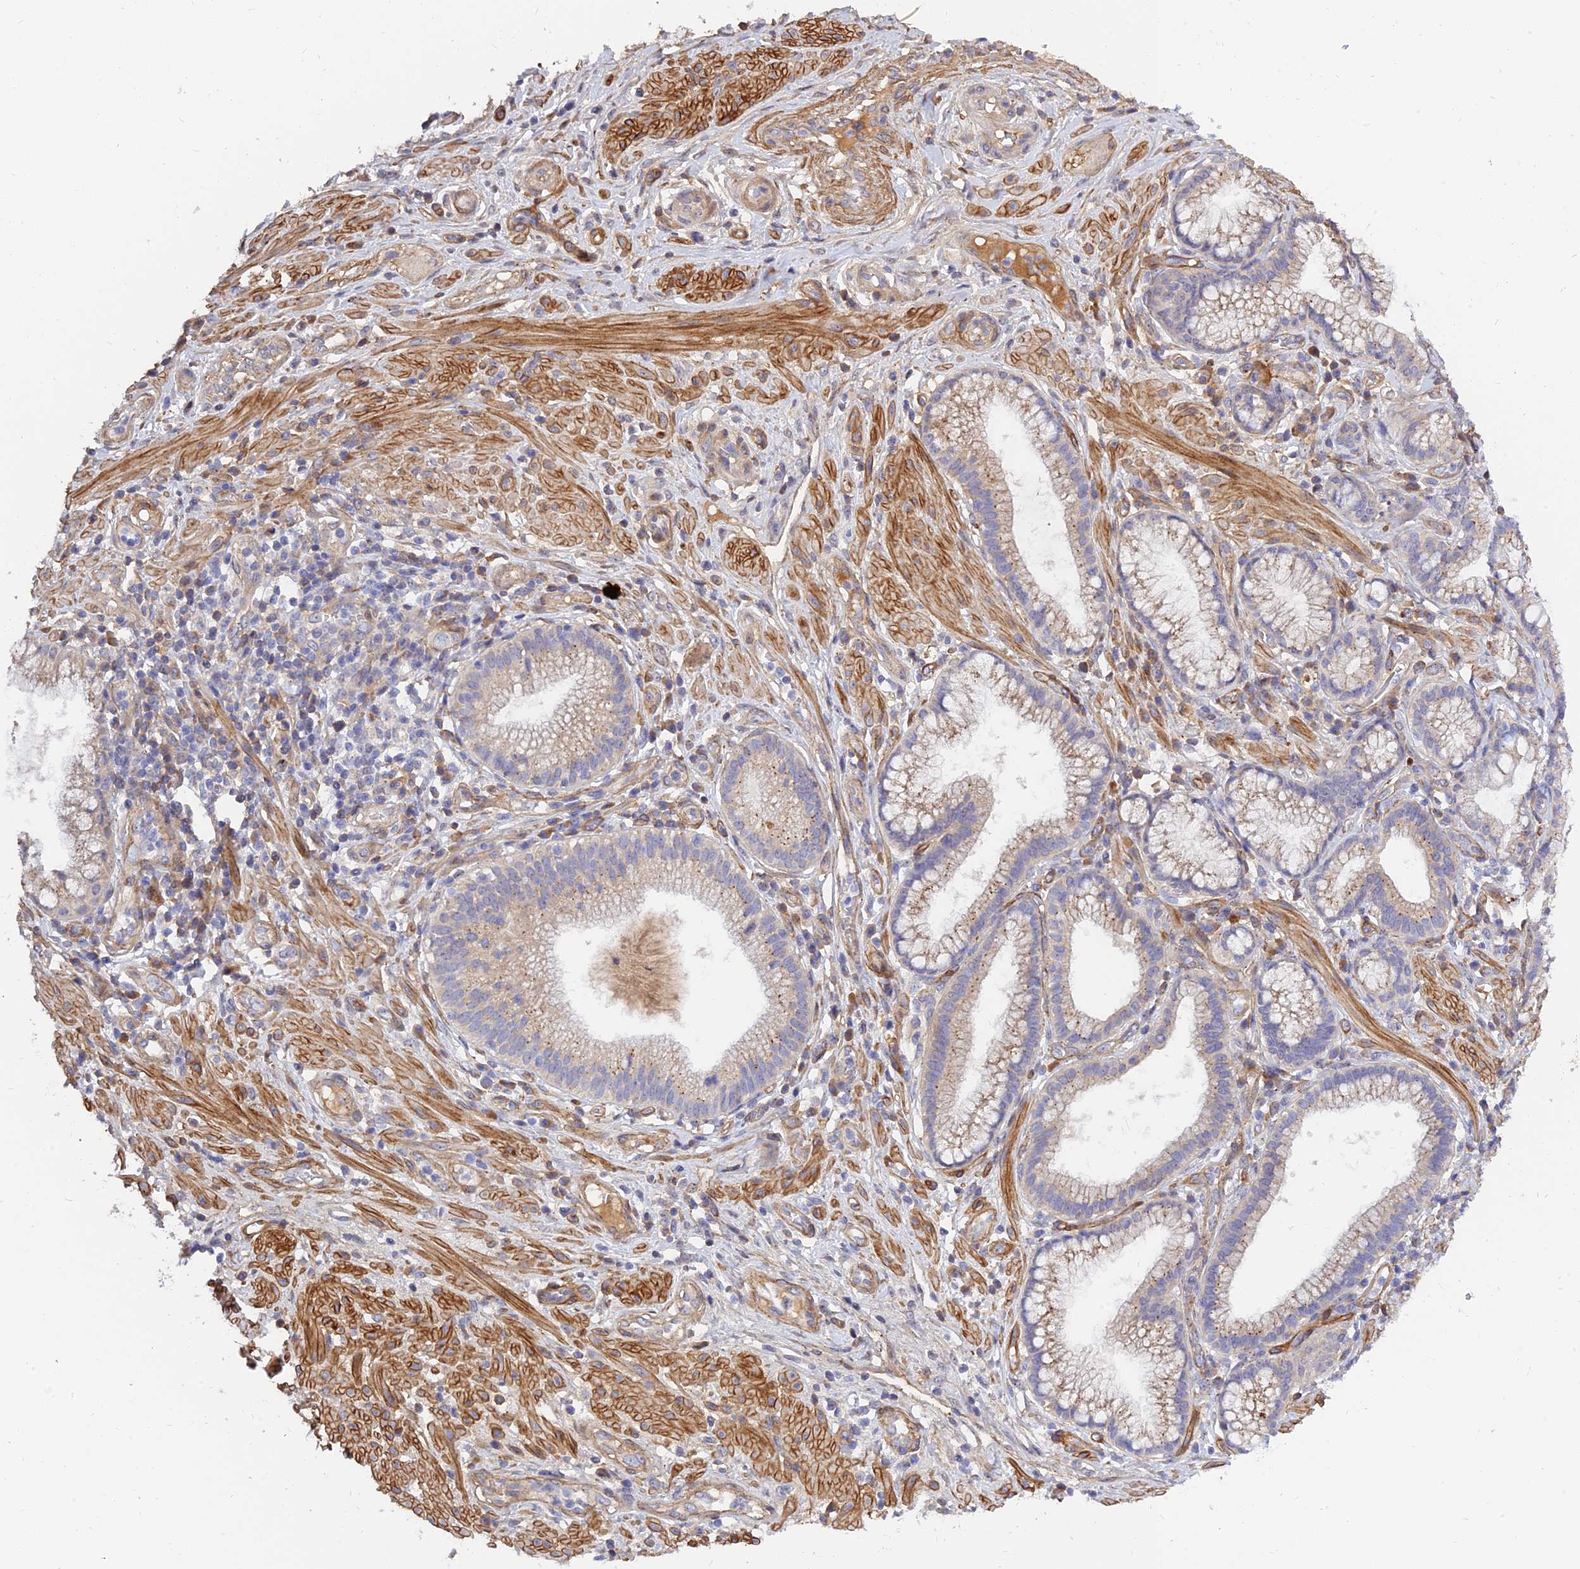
{"staining": {"intensity": "weak", "quantity": "25%-75%", "location": "cytoplasmic/membranous"}, "tissue": "pancreatic cancer", "cell_type": "Tumor cells", "image_type": "cancer", "snomed": [{"axis": "morphology", "description": "Adenocarcinoma, NOS"}, {"axis": "topography", "description": "Pancreas"}], "caption": "Protein staining demonstrates weak cytoplasmic/membranous expression in approximately 25%-75% of tumor cells in pancreatic cancer.", "gene": "MRPL35", "patient": {"sex": "male", "age": 72}}